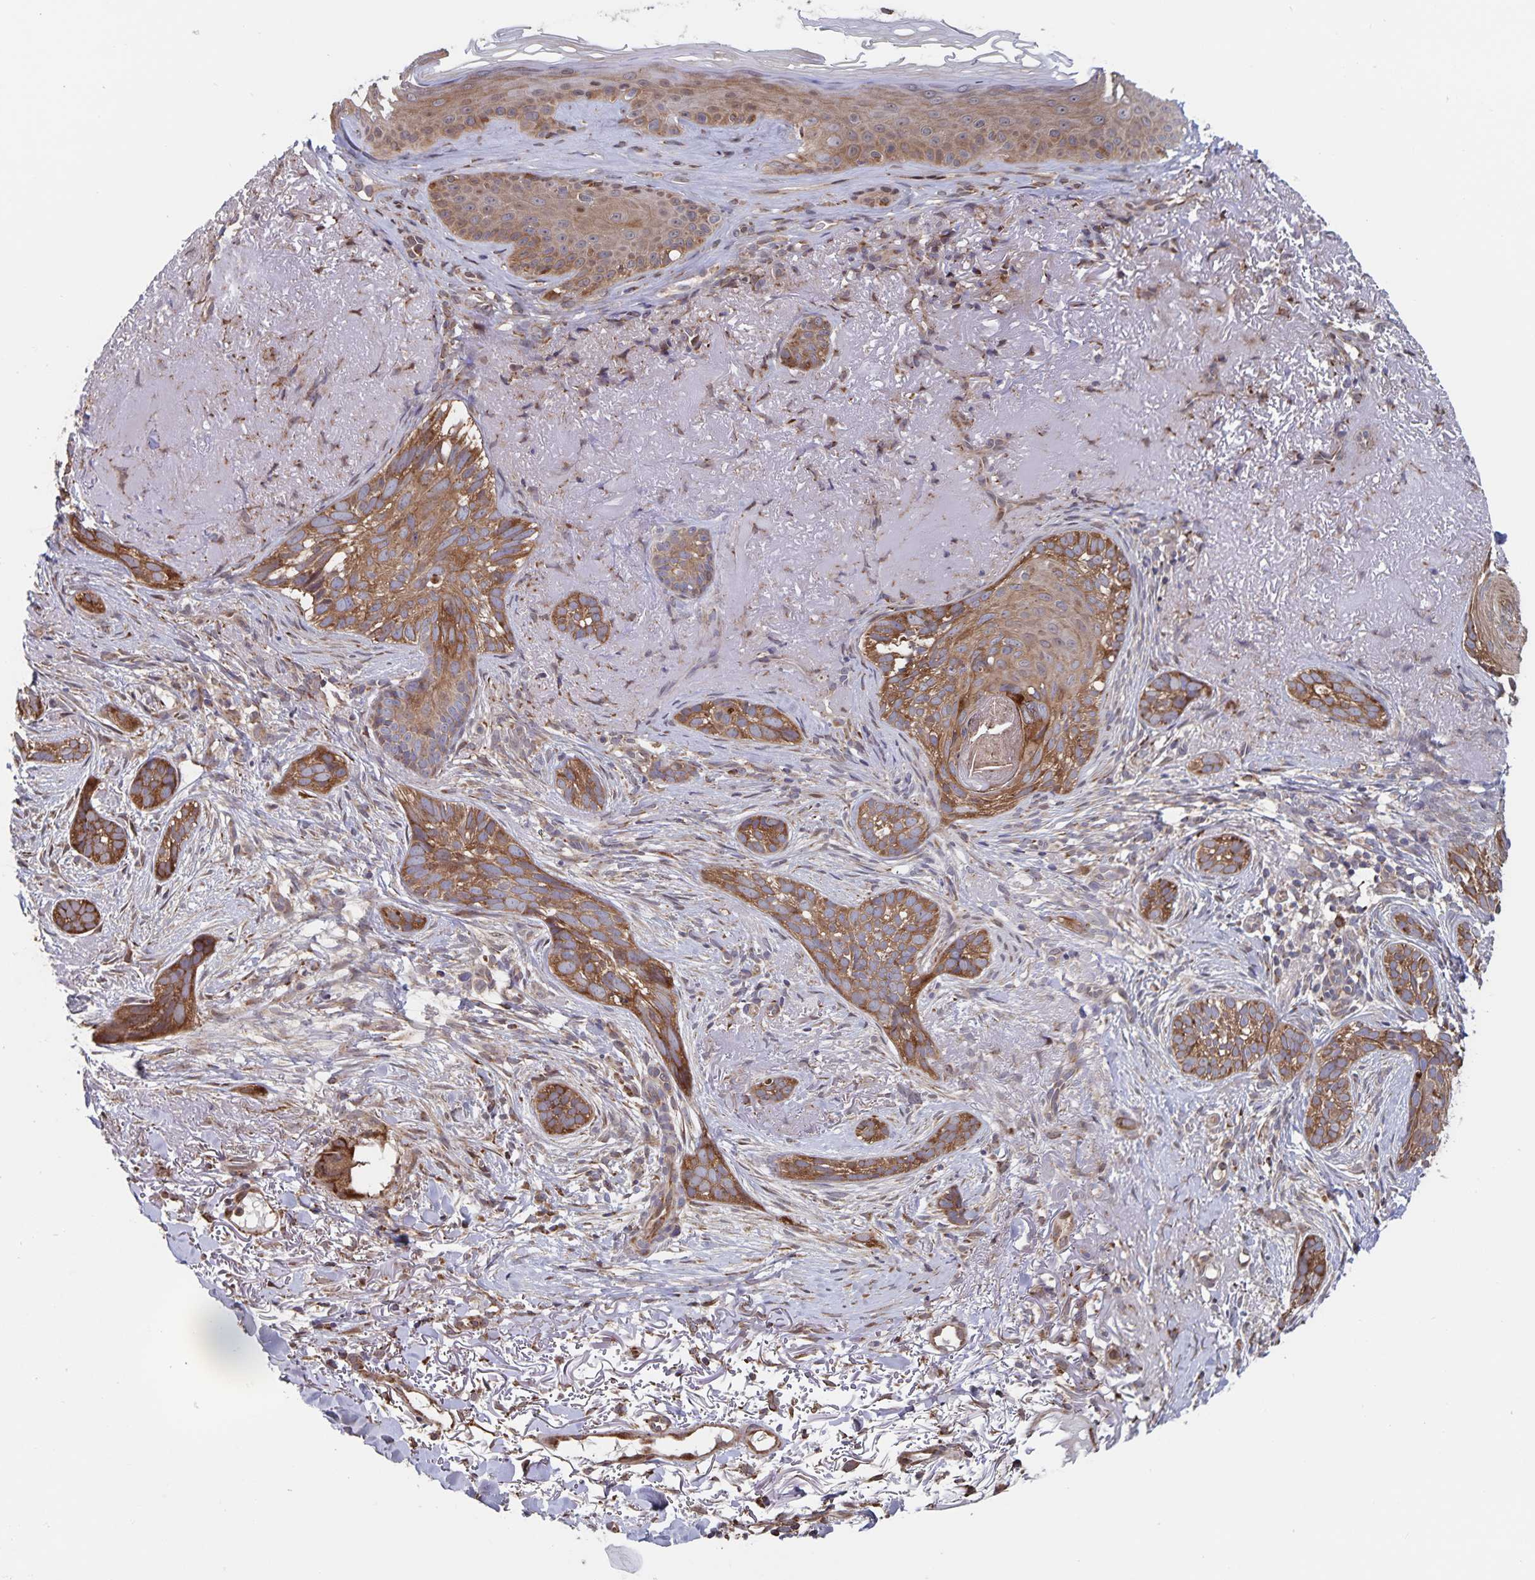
{"staining": {"intensity": "moderate", "quantity": ">75%", "location": "cytoplasmic/membranous"}, "tissue": "skin cancer", "cell_type": "Tumor cells", "image_type": "cancer", "snomed": [{"axis": "morphology", "description": "Basal cell carcinoma"}, {"axis": "morphology", "description": "BCC, high aggressive"}, {"axis": "topography", "description": "Skin"}], "caption": "Protein expression by immunohistochemistry displays moderate cytoplasmic/membranous expression in about >75% of tumor cells in basal cell carcinoma (skin).", "gene": "ACACA", "patient": {"sex": "female", "age": 86}}